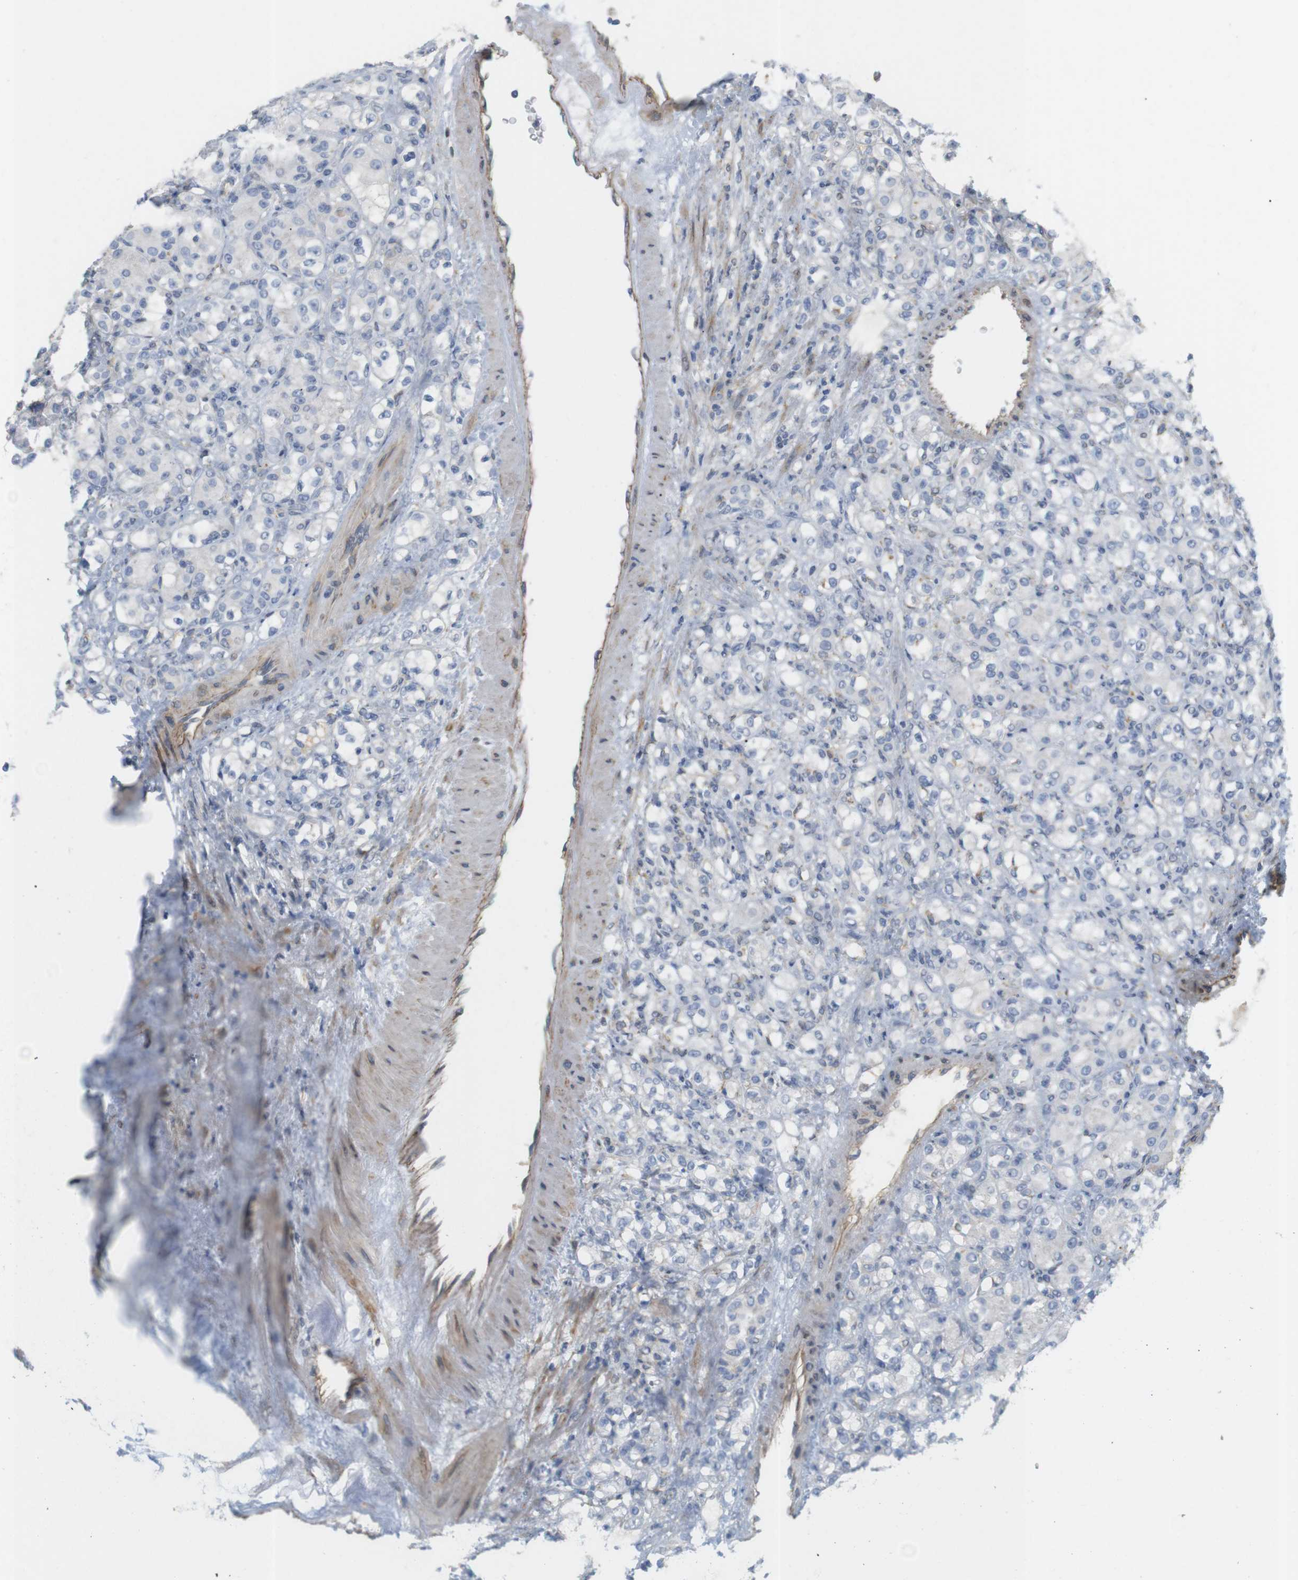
{"staining": {"intensity": "negative", "quantity": "none", "location": "none"}, "tissue": "renal cancer", "cell_type": "Tumor cells", "image_type": "cancer", "snomed": [{"axis": "morphology", "description": "Adenocarcinoma, NOS"}, {"axis": "topography", "description": "Kidney"}], "caption": "IHC micrograph of human renal cancer (adenocarcinoma) stained for a protein (brown), which demonstrates no staining in tumor cells.", "gene": "ITPR1", "patient": {"sex": "male", "age": 61}}